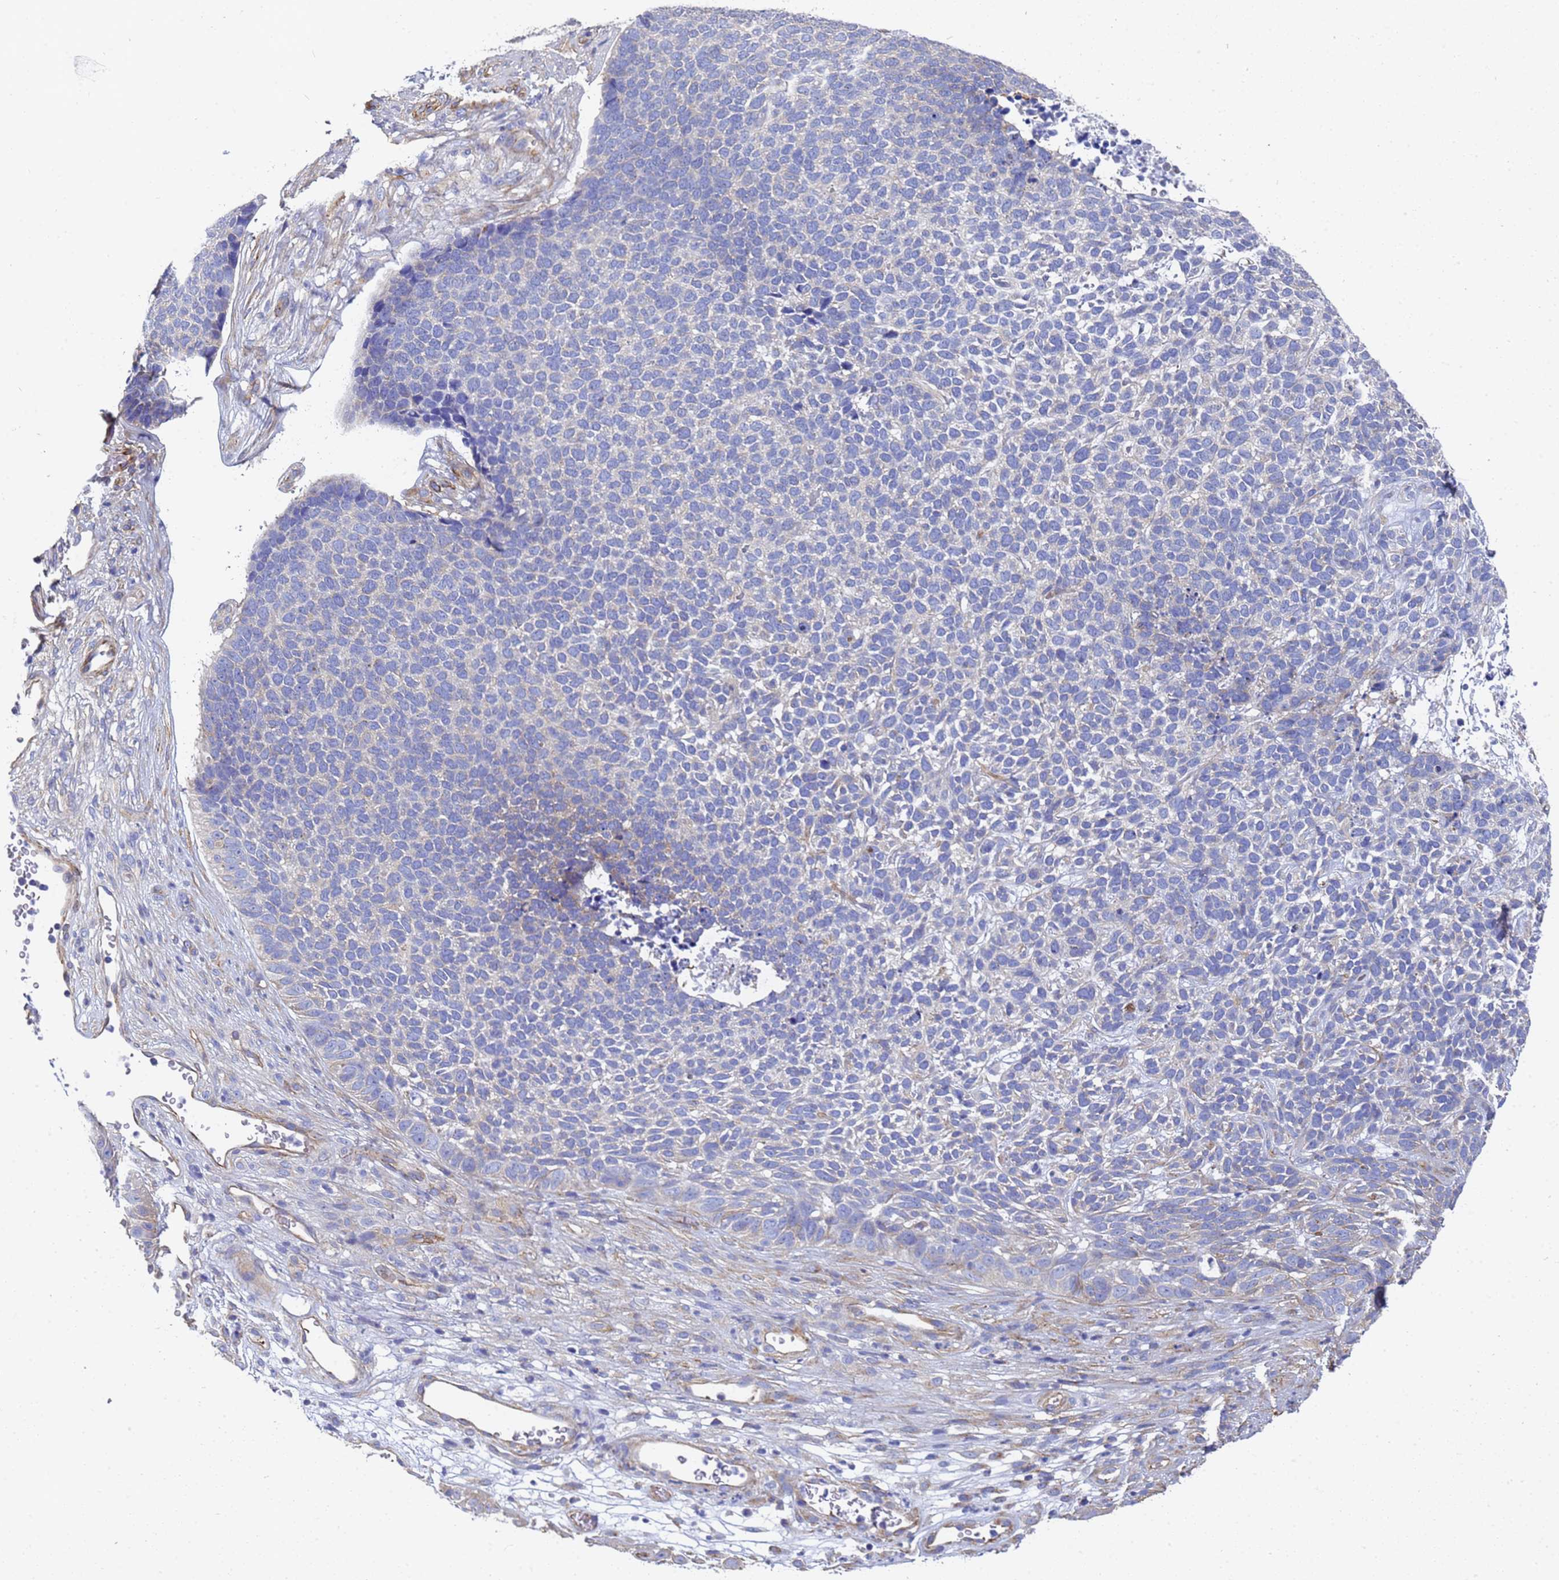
{"staining": {"intensity": "negative", "quantity": "none", "location": "none"}, "tissue": "skin cancer", "cell_type": "Tumor cells", "image_type": "cancer", "snomed": [{"axis": "morphology", "description": "Basal cell carcinoma"}, {"axis": "topography", "description": "Skin"}], "caption": "The image reveals no staining of tumor cells in skin basal cell carcinoma. (Stains: DAB immunohistochemistry with hematoxylin counter stain, Microscopy: brightfield microscopy at high magnification).", "gene": "TUBB1", "patient": {"sex": "female", "age": 84}}